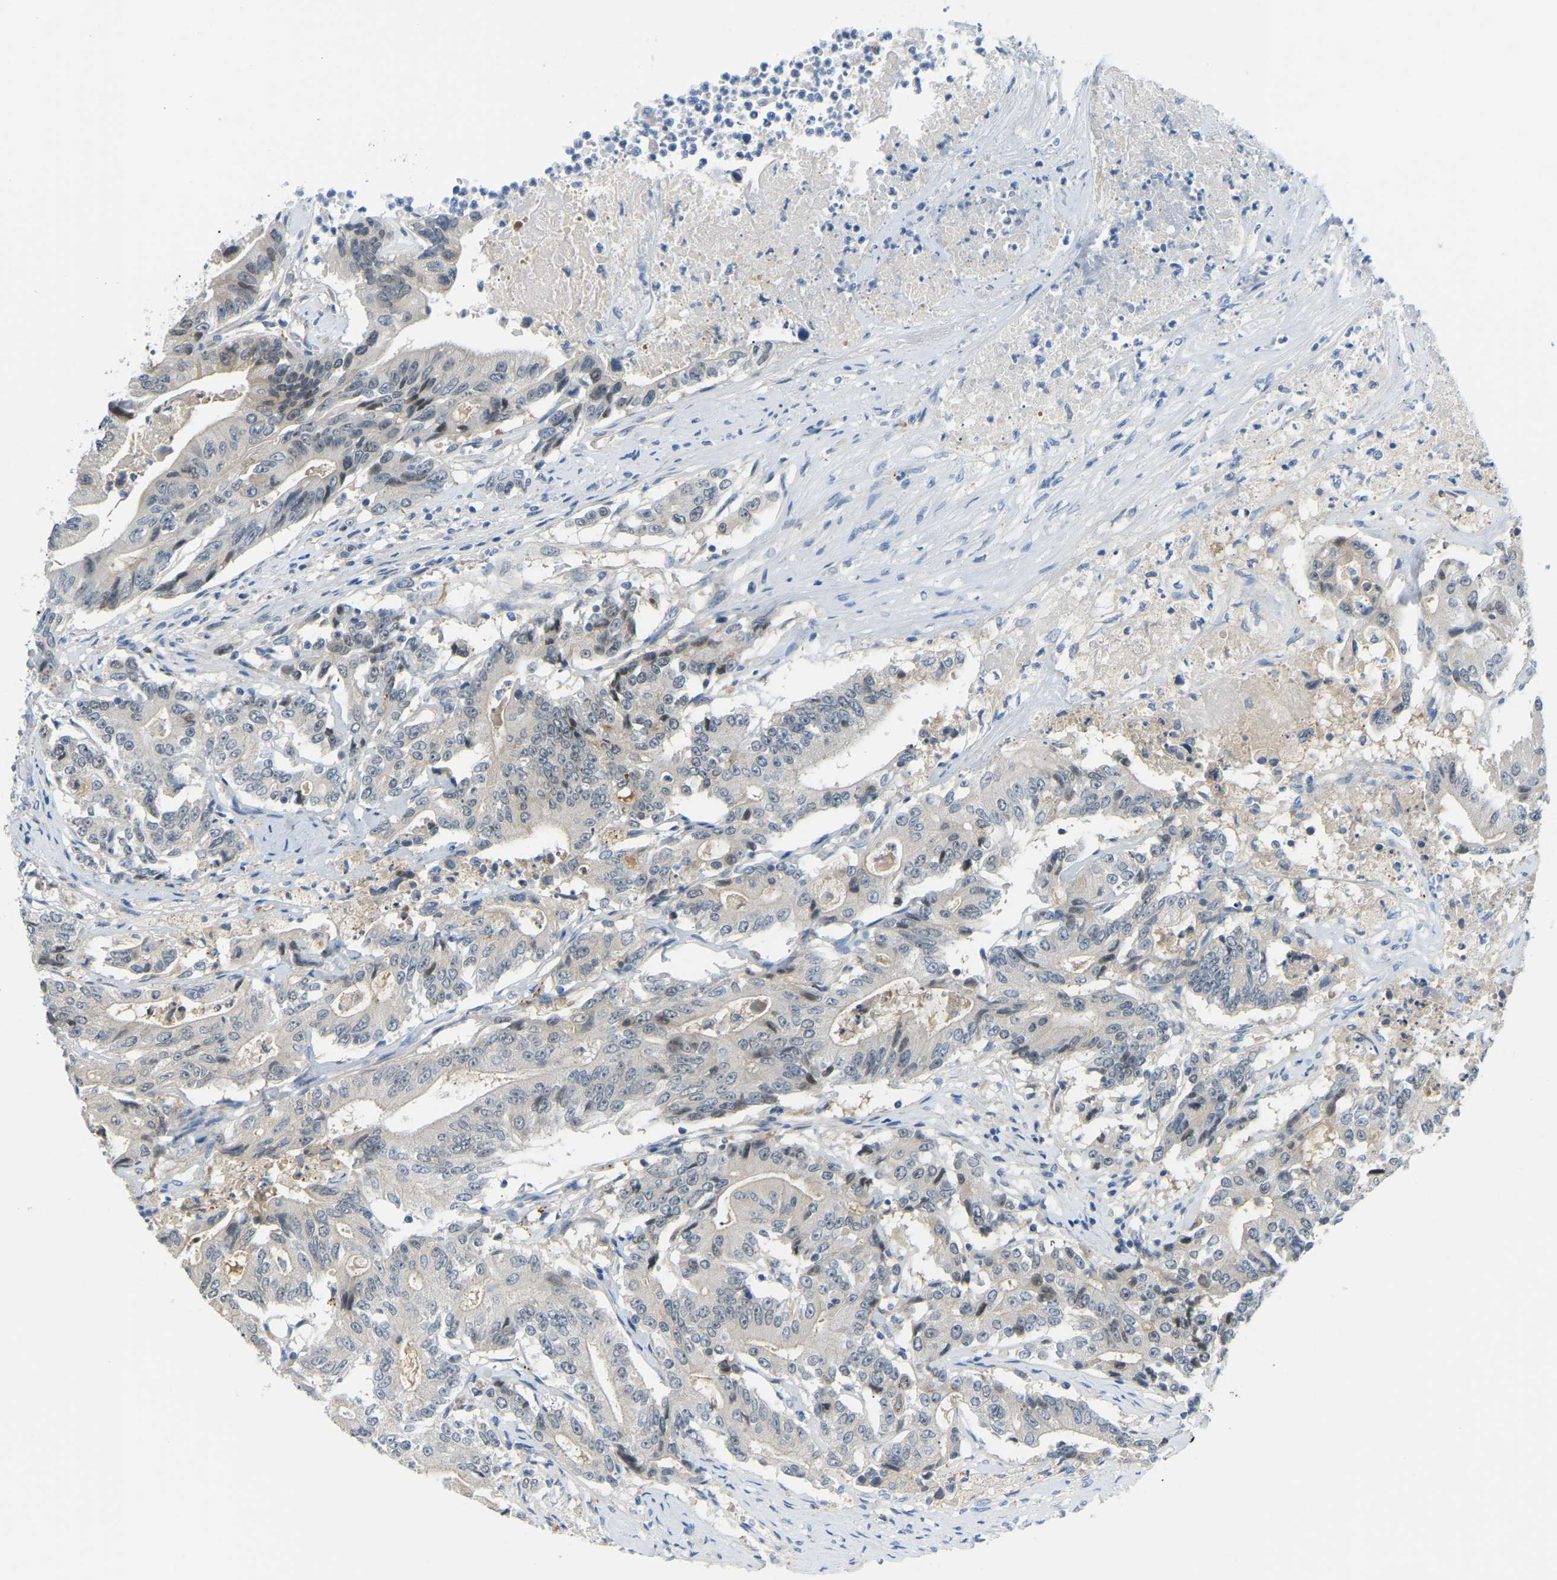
{"staining": {"intensity": "negative", "quantity": "none", "location": "none"}, "tissue": "colorectal cancer", "cell_type": "Tumor cells", "image_type": "cancer", "snomed": [{"axis": "morphology", "description": "Adenocarcinoma, NOS"}, {"axis": "topography", "description": "Colon"}], "caption": "The immunohistochemistry (IHC) histopathology image has no significant expression in tumor cells of colorectal cancer (adenocarcinoma) tissue.", "gene": "NME8", "patient": {"sex": "female", "age": 77}}